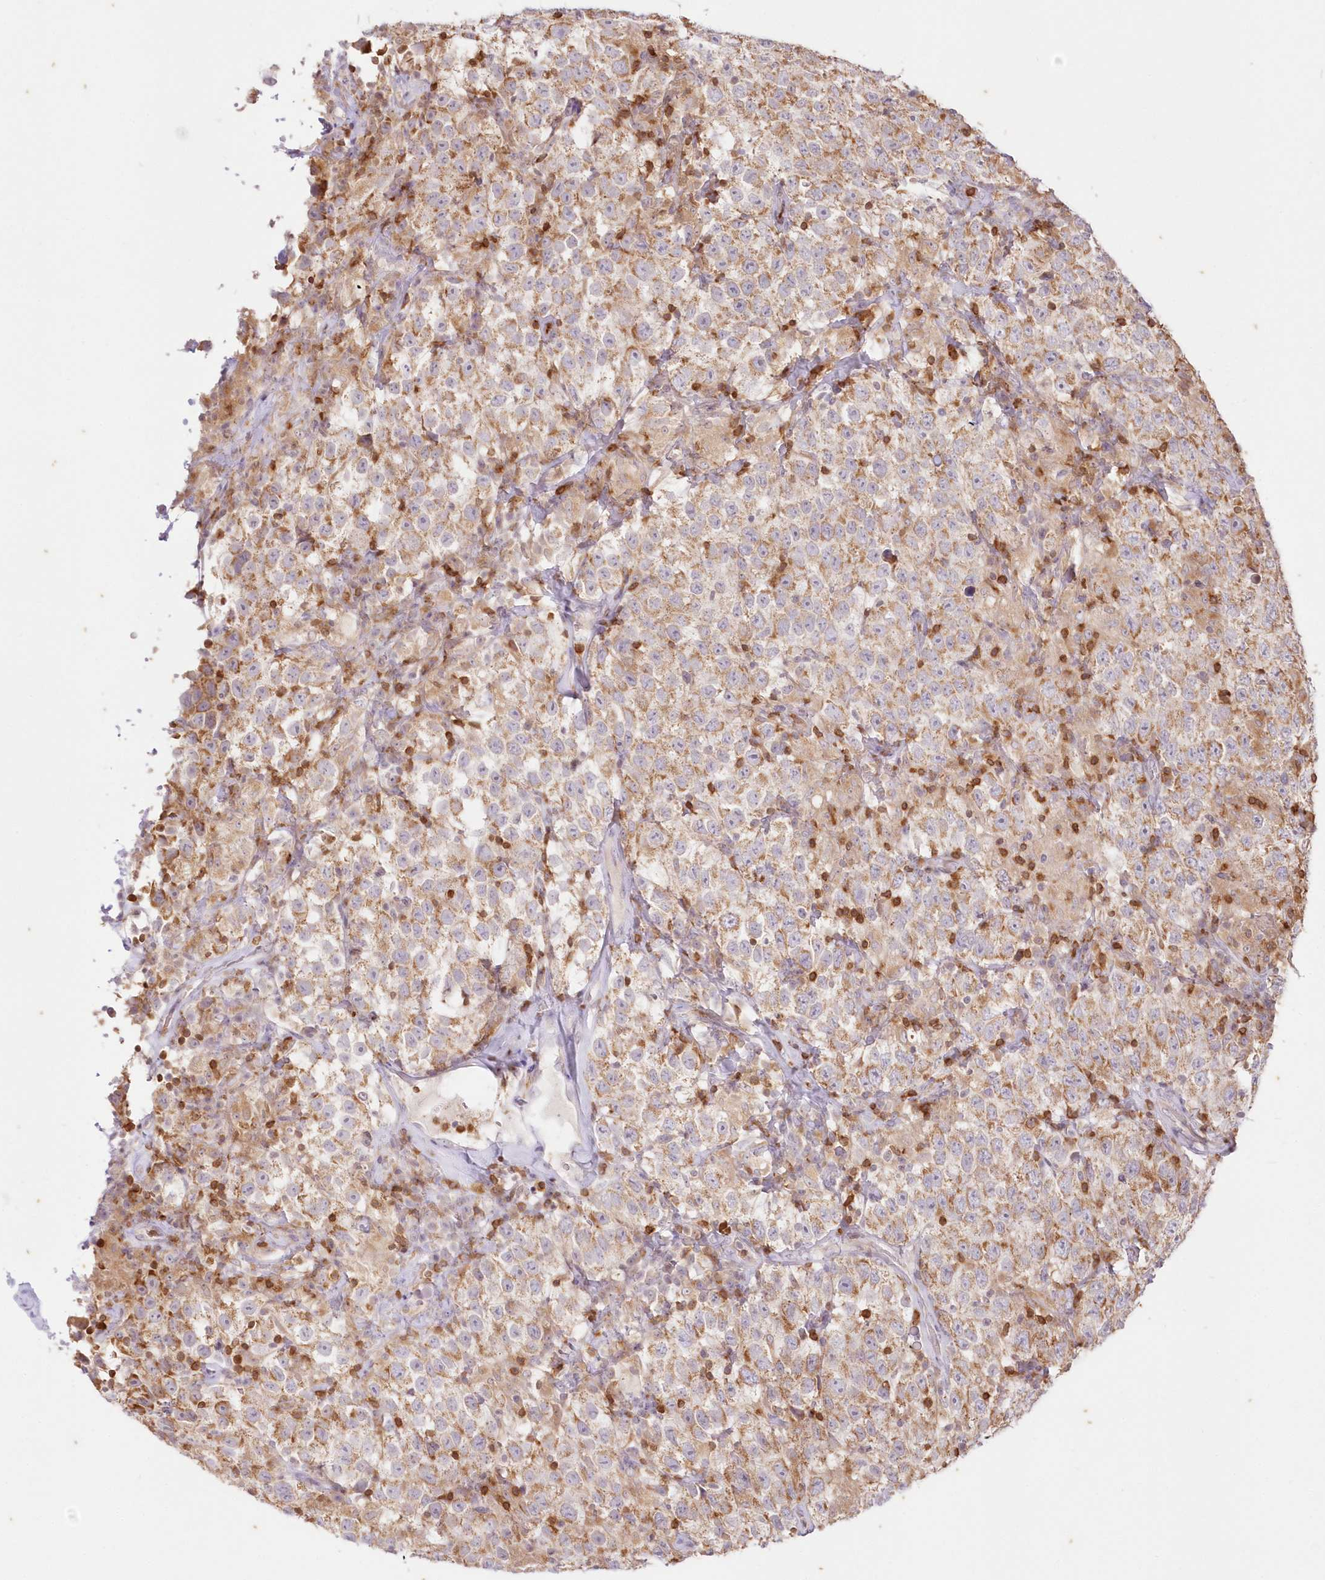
{"staining": {"intensity": "weak", "quantity": "25%-75%", "location": "cytoplasmic/membranous"}, "tissue": "testis cancer", "cell_type": "Tumor cells", "image_type": "cancer", "snomed": [{"axis": "morphology", "description": "Seminoma, NOS"}, {"axis": "topography", "description": "Testis"}], "caption": "Immunohistochemical staining of human testis cancer shows weak cytoplasmic/membranous protein positivity in about 25%-75% of tumor cells.", "gene": "MTMR3", "patient": {"sex": "male", "age": 41}}